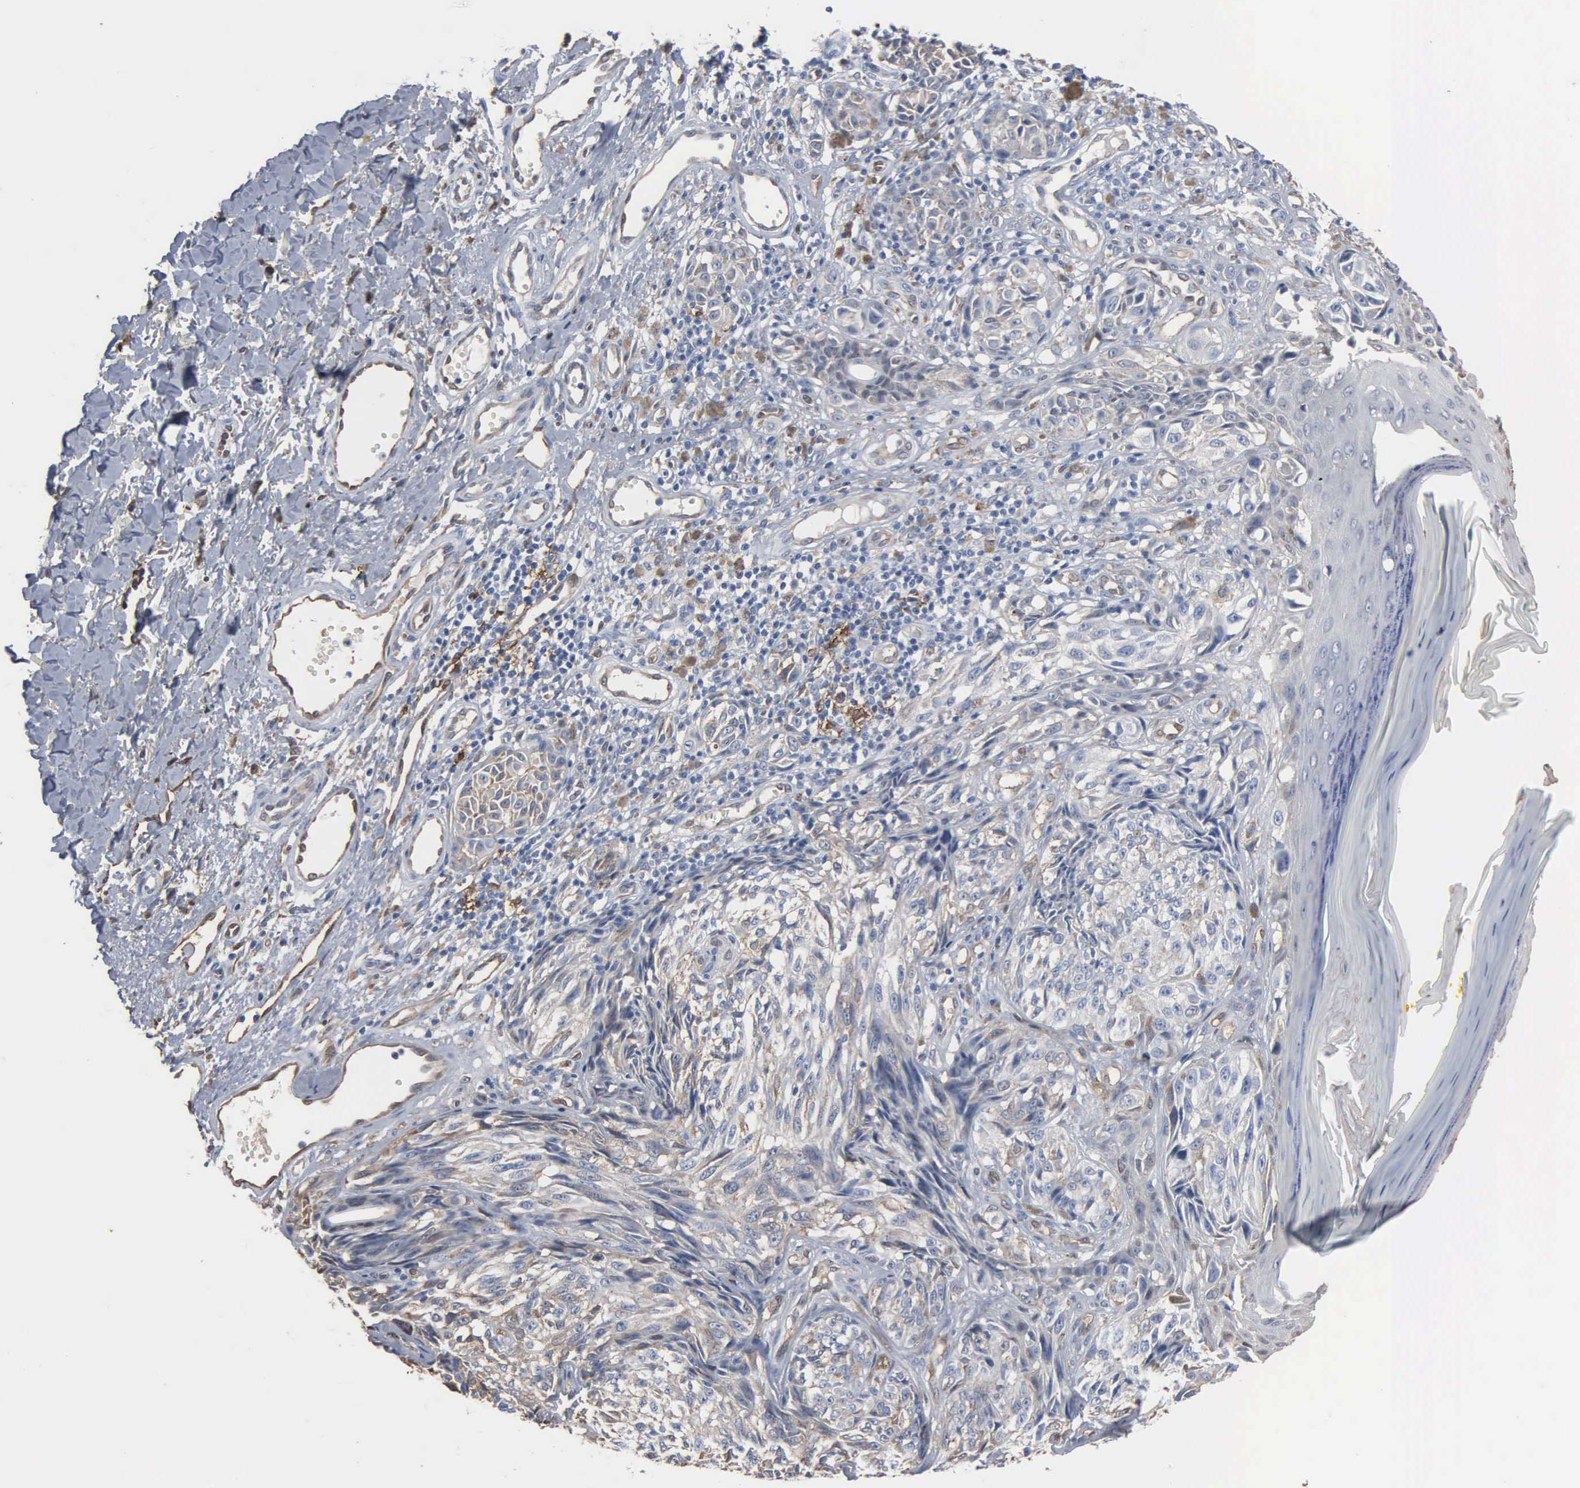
{"staining": {"intensity": "negative", "quantity": "none", "location": "none"}, "tissue": "melanoma", "cell_type": "Tumor cells", "image_type": "cancer", "snomed": [{"axis": "morphology", "description": "Malignant melanoma, NOS"}, {"axis": "topography", "description": "Skin"}], "caption": "High power microscopy micrograph of an immunohistochemistry micrograph of melanoma, revealing no significant positivity in tumor cells.", "gene": "FSCN1", "patient": {"sex": "male", "age": 67}}